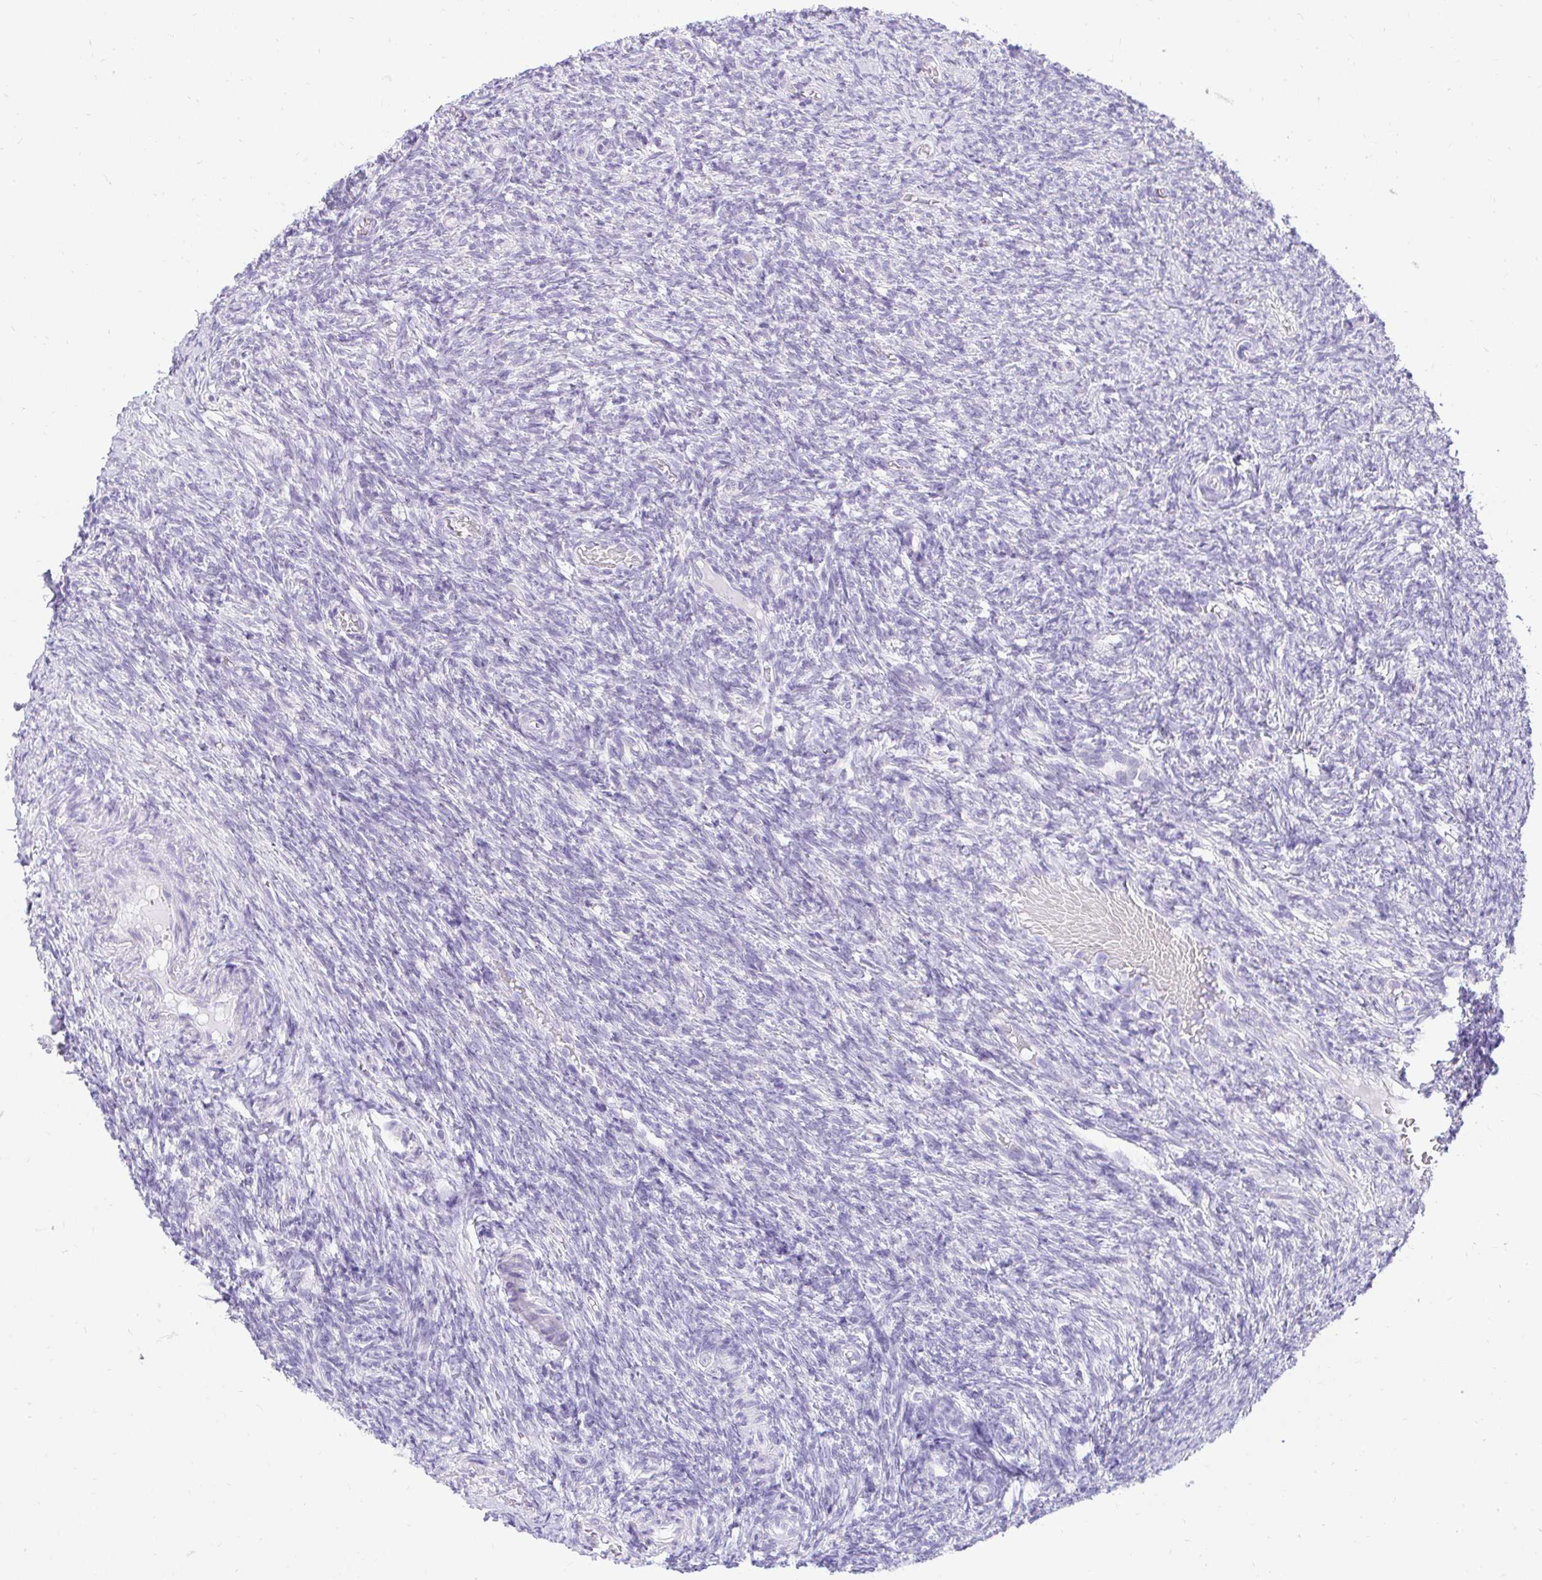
{"staining": {"intensity": "negative", "quantity": "none", "location": "none"}, "tissue": "ovary", "cell_type": "Follicle cells", "image_type": "normal", "snomed": [{"axis": "morphology", "description": "Normal tissue, NOS"}, {"axis": "topography", "description": "Ovary"}], "caption": "Protein analysis of benign ovary displays no significant expression in follicle cells. (DAB IHC visualized using brightfield microscopy, high magnification).", "gene": "FATE1", "patient": {"sex": "female", "age": 39}}